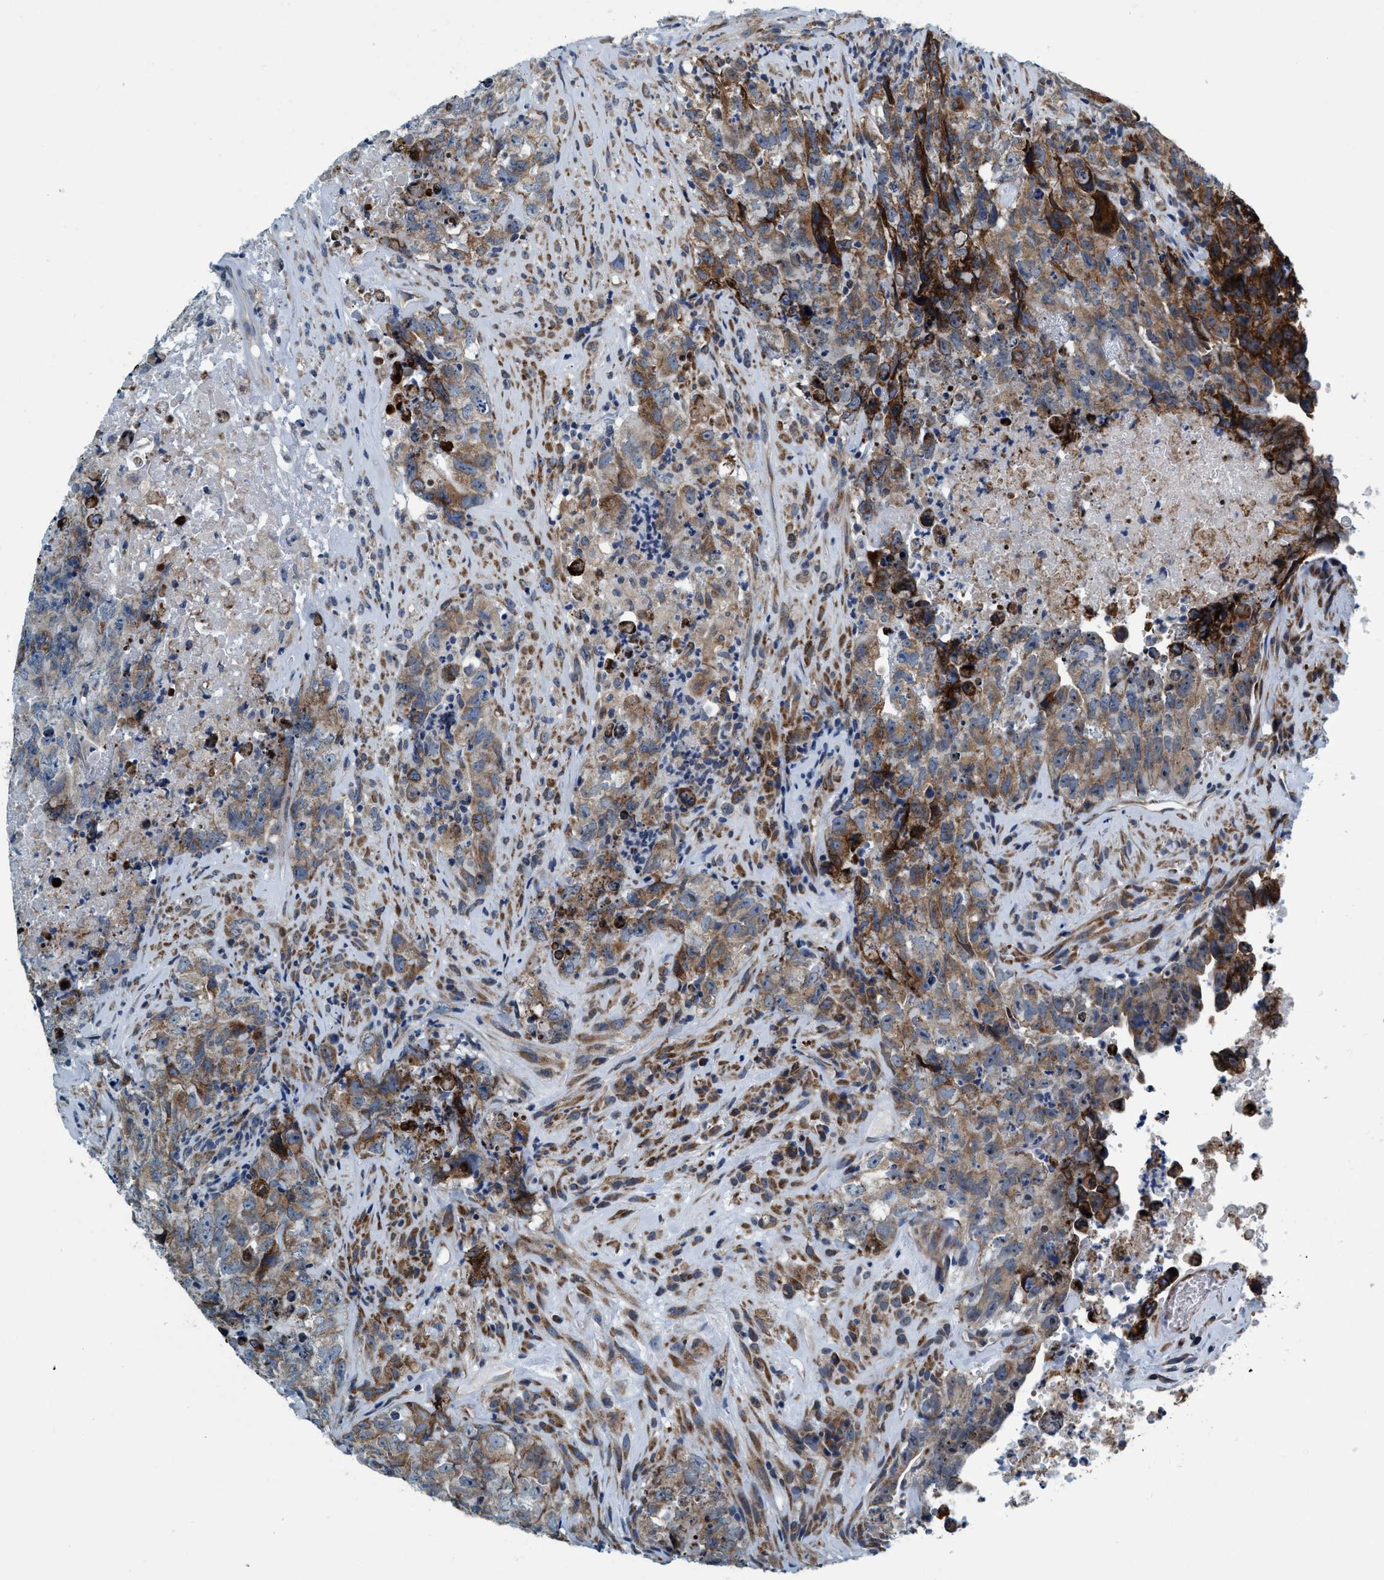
{"staining": {"intensity": "strong", "quantity": "25%-75%", "location": "cytoplasmic/membranous"}, "tissue": "testis cancer", "cell_type": "Tumor cells", "image_type": "cancer", "snomed": [{"axis": "morphology", "description": "Carcinoma, Embryonal, NOS"}, {"axis": "topography", "description": "Testis"}], "caption": "Strong cytoplasmic/membranous staining is seen in approximately 25%-75% of tumor cells in testis cancer.", "gene": "ARMC9", "patient": {"sex": "male", "age": 32}}